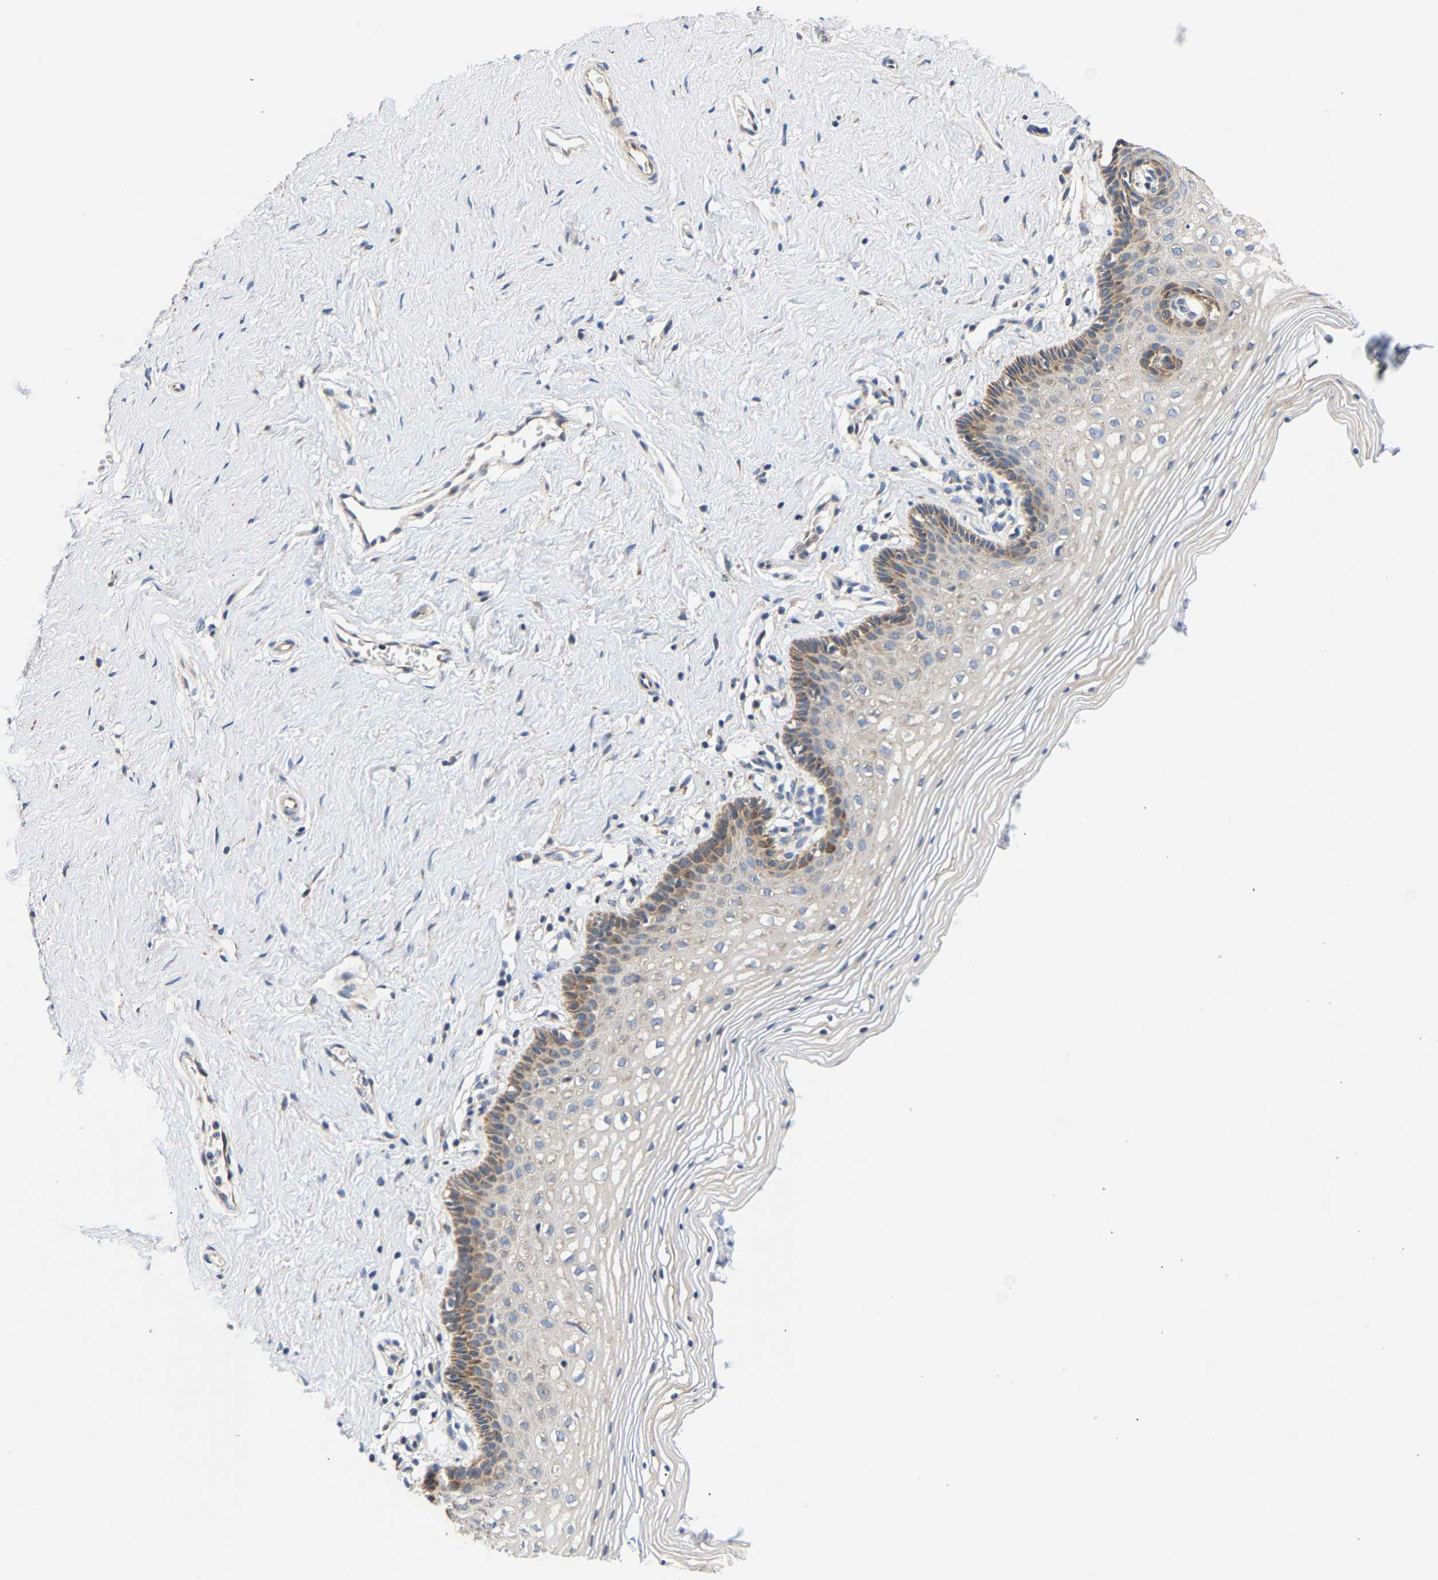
{"staining": {"intensity": "moderate", "quantity": "25%-75%", "location": "cytoplasmic/membranous"}, "tissue": "vagina", "cell_type": "Squamous epithelial cells", "image_type": "normal", "snomed": [{"axis": "morphology", "description": "Normal tissue, NOS"}, {"axis": "topography", "description": "Vagina"}], "caption": "Immunohistochemistry (IHC) of unremarkable human vagina shows medium levels of moderate cytoplasmic/membranous positivity in about 25%-75% of squamous epithelial cells.", "gene": "TMEM168", "patient": {"sex": "female", "age": 32}}